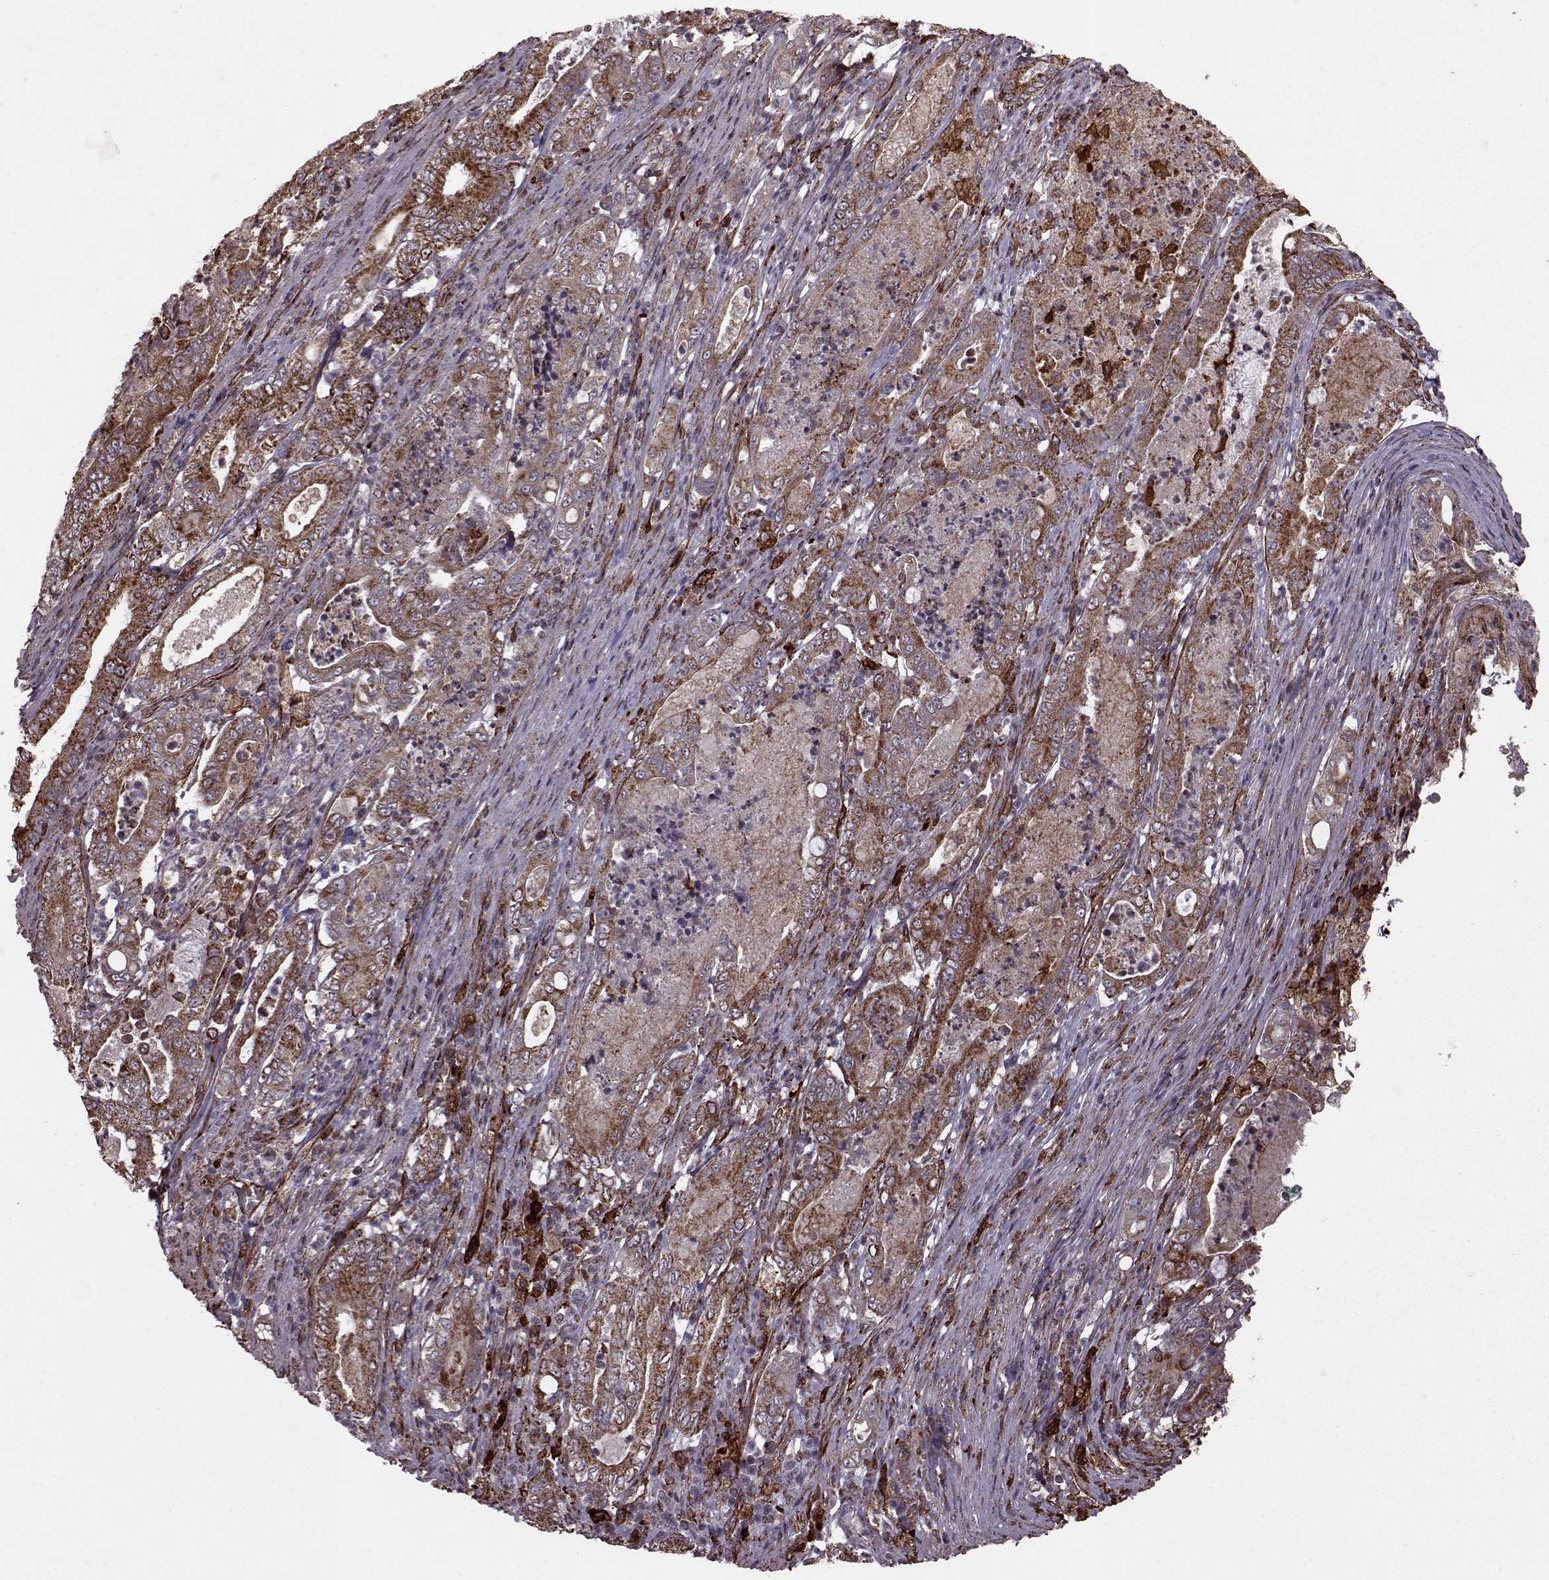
{"staining": {"intensity": "moderate", "quantity": ">75%", "location": "cytoplasmic/membranous"}, "tissue": "pancreatic cancer", "cell_type": "Tumor cells", "image_type": "cancer", "snomed": [{"axis": "morphology", "description": "Adenocarcinoma, NOS"}, {"axis": "topography", "description": "Pancreas"}], "caption": "There is medium levels of moderate cytoplasmic/membranous expression in tumor cells of pancreatic cancer (adenocarcinoma), as demonstrated by immunohistochemical staining (brown color).", "gene": "FXN", "patient": {"sex": "male", "age": 71}}